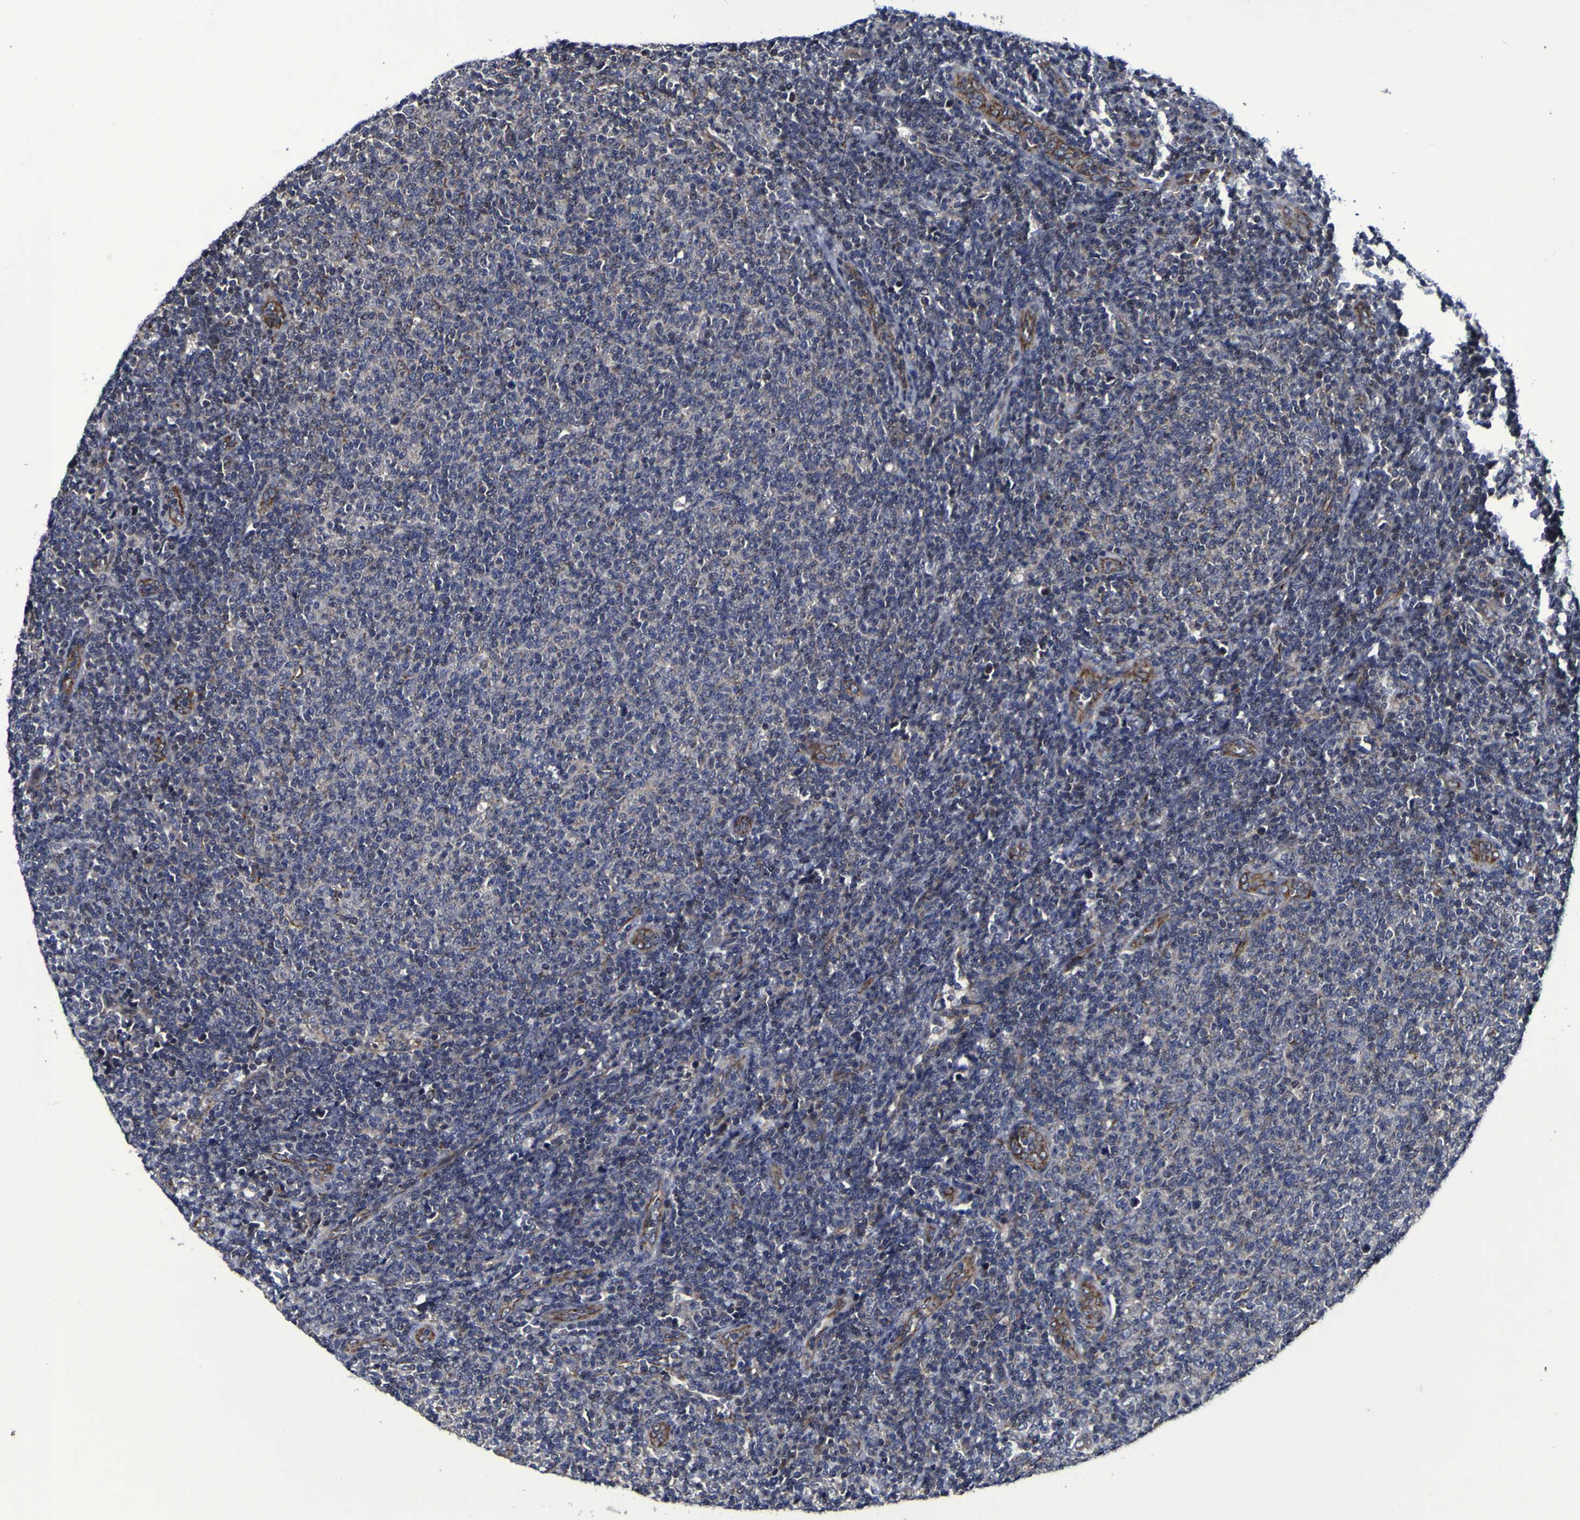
{"staining": {"intensity": "negative", "quantity": "none", "location": "none"}, "tissue": "lymphoma", "cell_type": "Tumor cells", "image_type": "cancer", "snomed": [{"axis": "morphology", "description": "Malignant lymphoma, non-Hodgkin's type, Low grade"}, {"axis": "topography", "description": "Lymph node"}], "caption": "Immunohistochemistry (IHC) histopathology image of low-grade malignant lymphoma, non-Hodgkin's type stained for a protein (brown), which displays no staining in tumor cells. The staining was performed using DAB to visualize the protein expression in brown, while the nuclei were stained in blue with hematoxylin (Magnification: 20x).", "gene": "P3H1", "patient": {"sex": "male", "age": 66}}